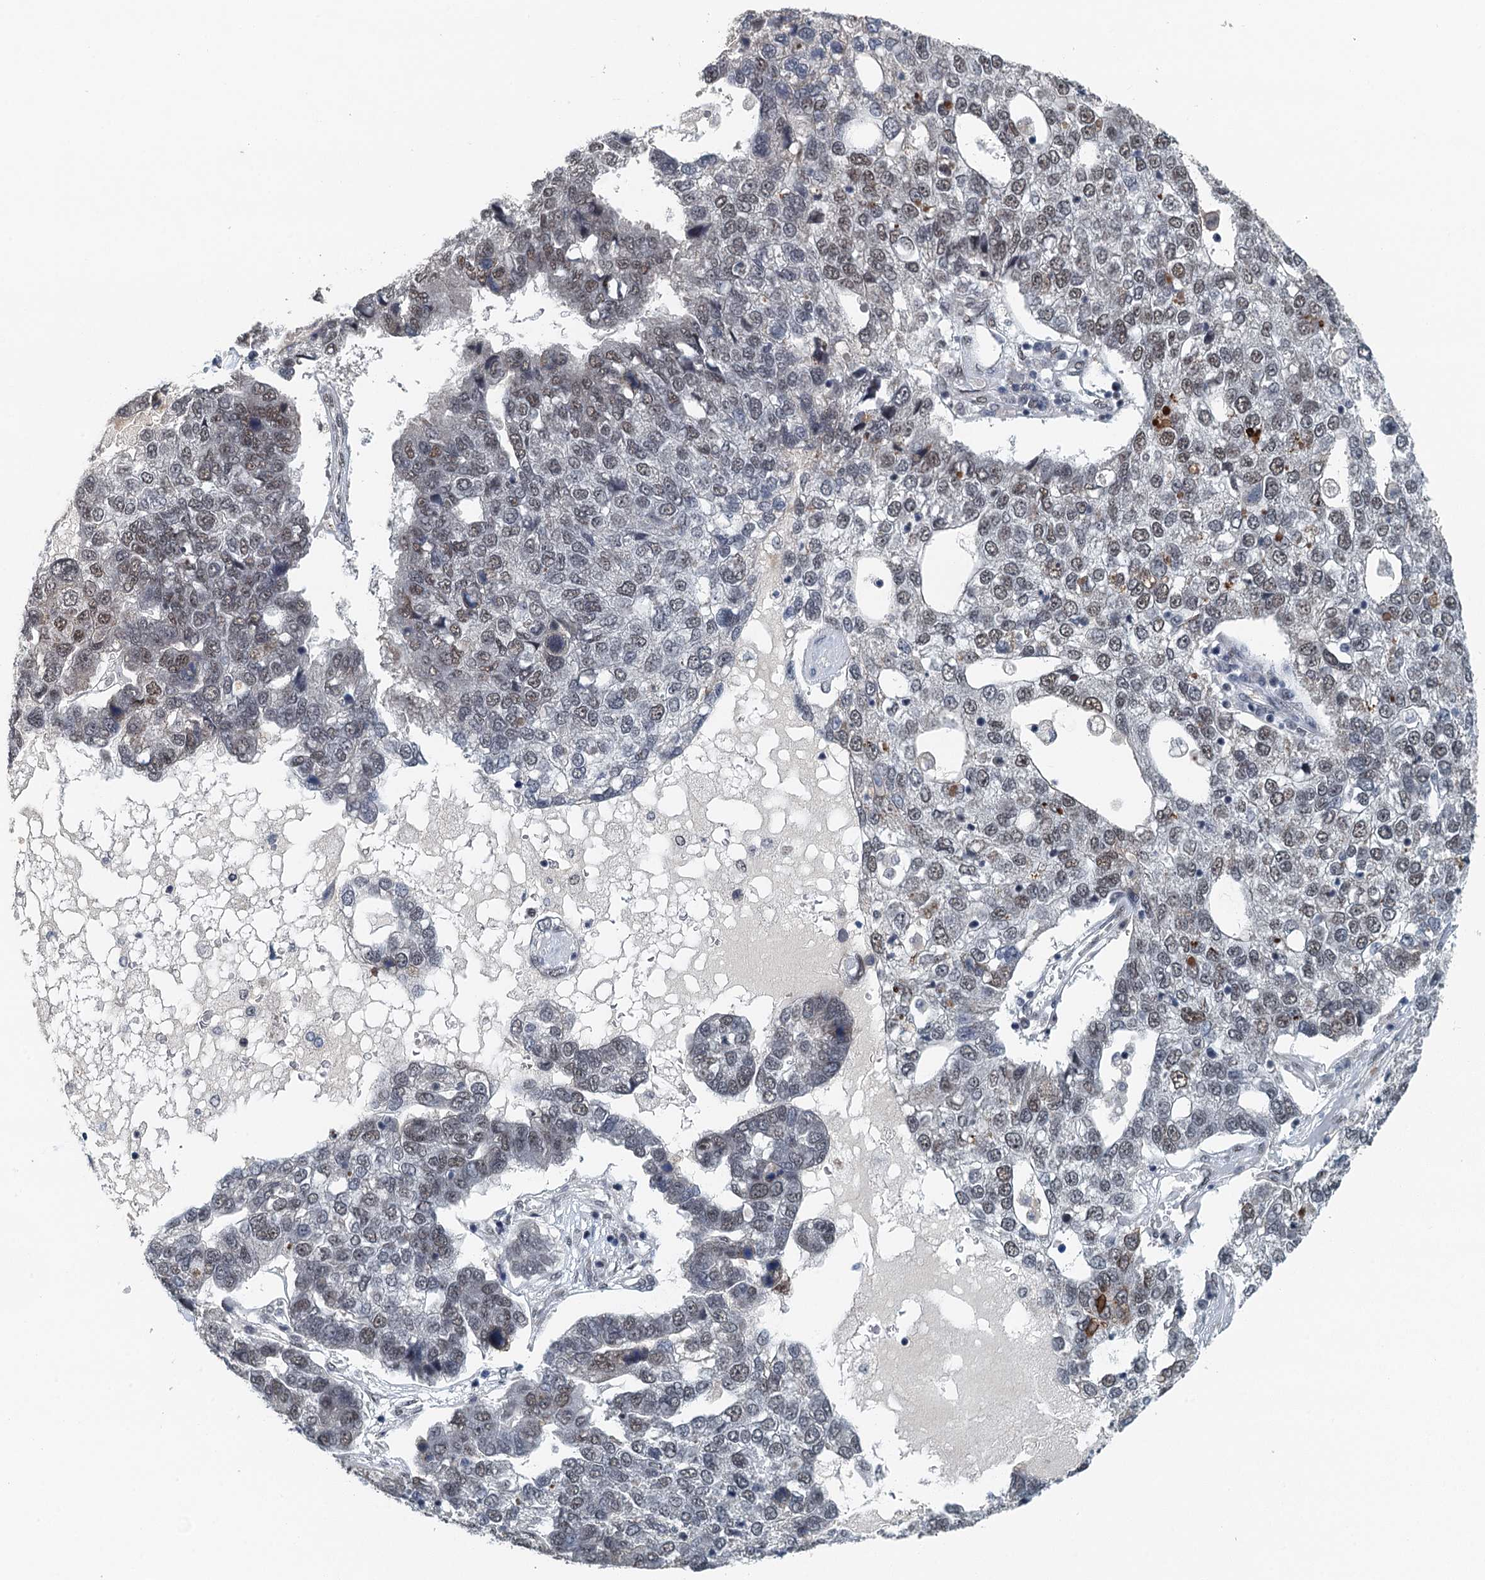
{"staining": {"intensity": "weak", "quantity": "25%-75%", "location": "nuclear"}, "tissue": "pancreatic cancer", "cell_type": "Tumor cells", "image_type": "cancer", "snomed": [{"axis": "morphology", "description": "Adenocarcinoma, NOS"}, {"axis": "topography", "description": "Pancreas"}], "caption": "Pancreatic cancer (adenocarcinoma) stained with a brown dye exhibits weak nuclear positive positivity in about 25%-75% of tumor cells.", "gene": "MTA3", "patient": {"sex": "female", "age": 61}}